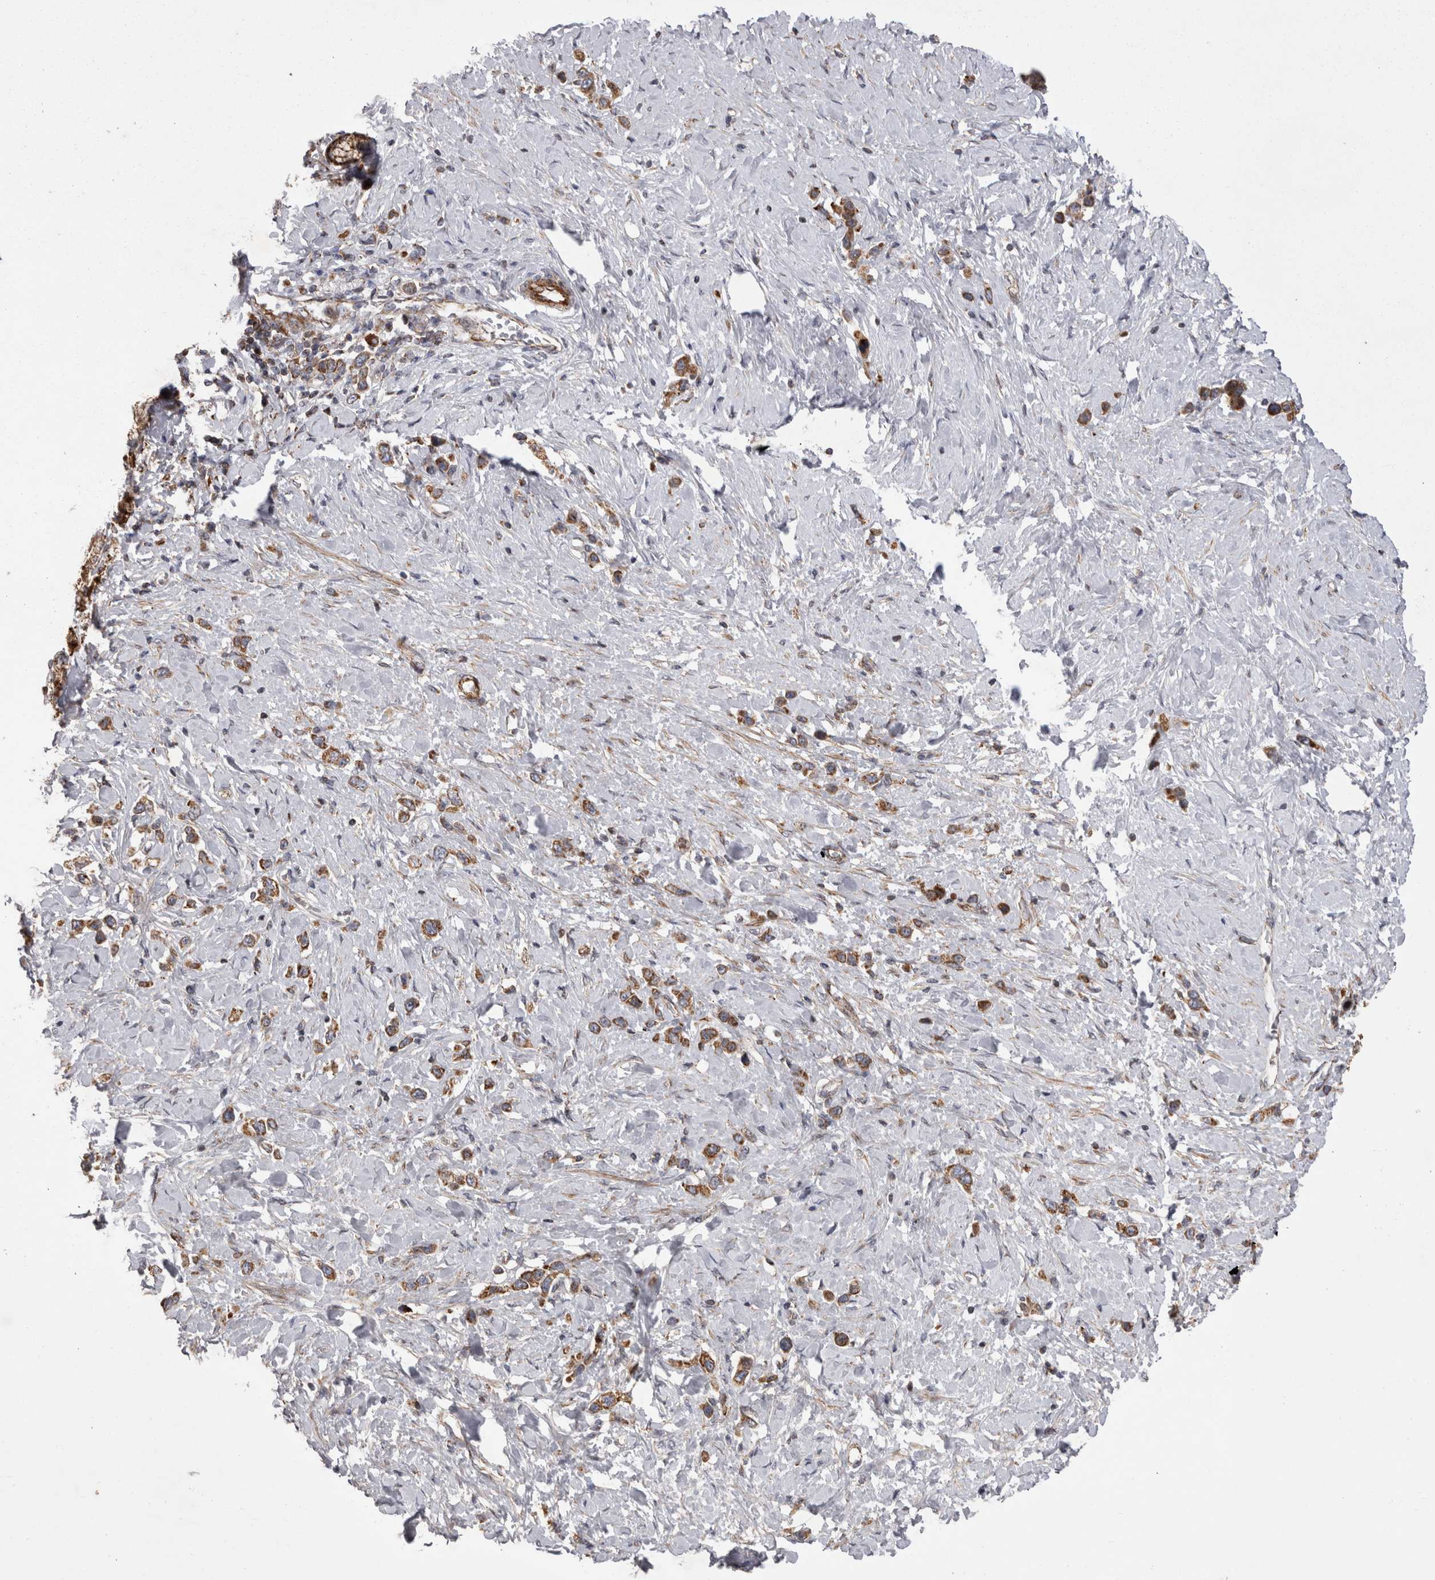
{"staining": {"intensity": "strong", "quantity": ">75%", "location": "cytoplasmic/membranous"}, "tissue": "stomach cancer", "cell_type": "Tumor cells", "image_type": "cancer", "snomed": [{"axis": "morphology", "description": "Adenocarcinoma, NOS"}, {"axis": "topography", "description": "Stomach"}], "caption": "Tumor cells reveal strong cytoplasmic/membranous positivity in about >75% of cells in adenocarcinoma (stomach).", "gene": "TSPOAP1", "patient": {"sex": "female", "age": 65}}